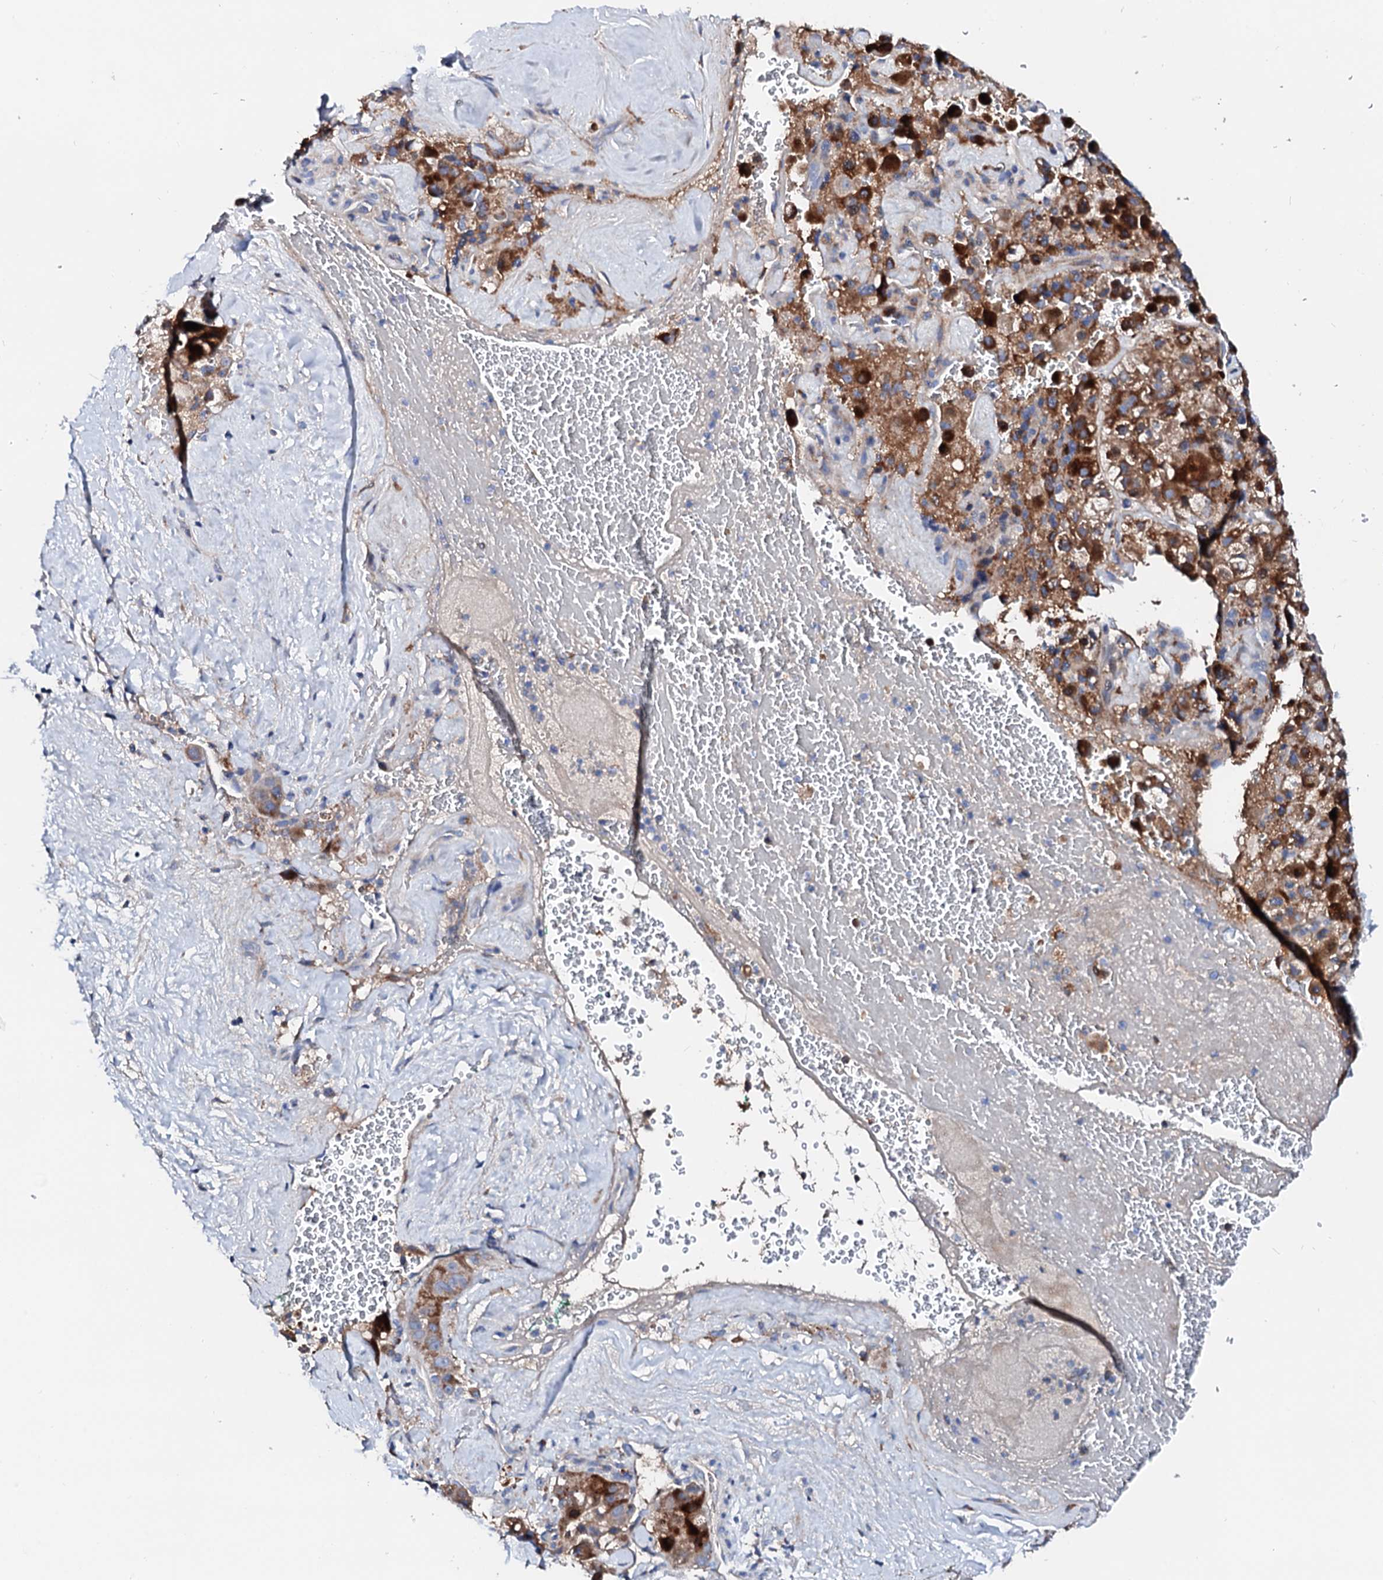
{"staining": {"intensity": "strong", "quantity": ">75%", "location": "cytoplasmic/membranous"}, "tissue": "liver cancer", "cell_type": "Tumor cells", "image_type": "cancer", "snomed": [{"axis": "morphology", "description": "Normal tissue, NOS"}, {"axis": "morphology", "description": "Carcinoma, Hepatocellular, NOS"}, {"axis": "topography", "description": "Liver"}], "caption": "Protein staining exhibits strong cytoplasmic/membranous staining in approximately >75% of tumor cells in liver cancer (hepatocellular carcinoma).", "gene": "SLC10A7", "patient": {"sex": "male", "age": 57}}